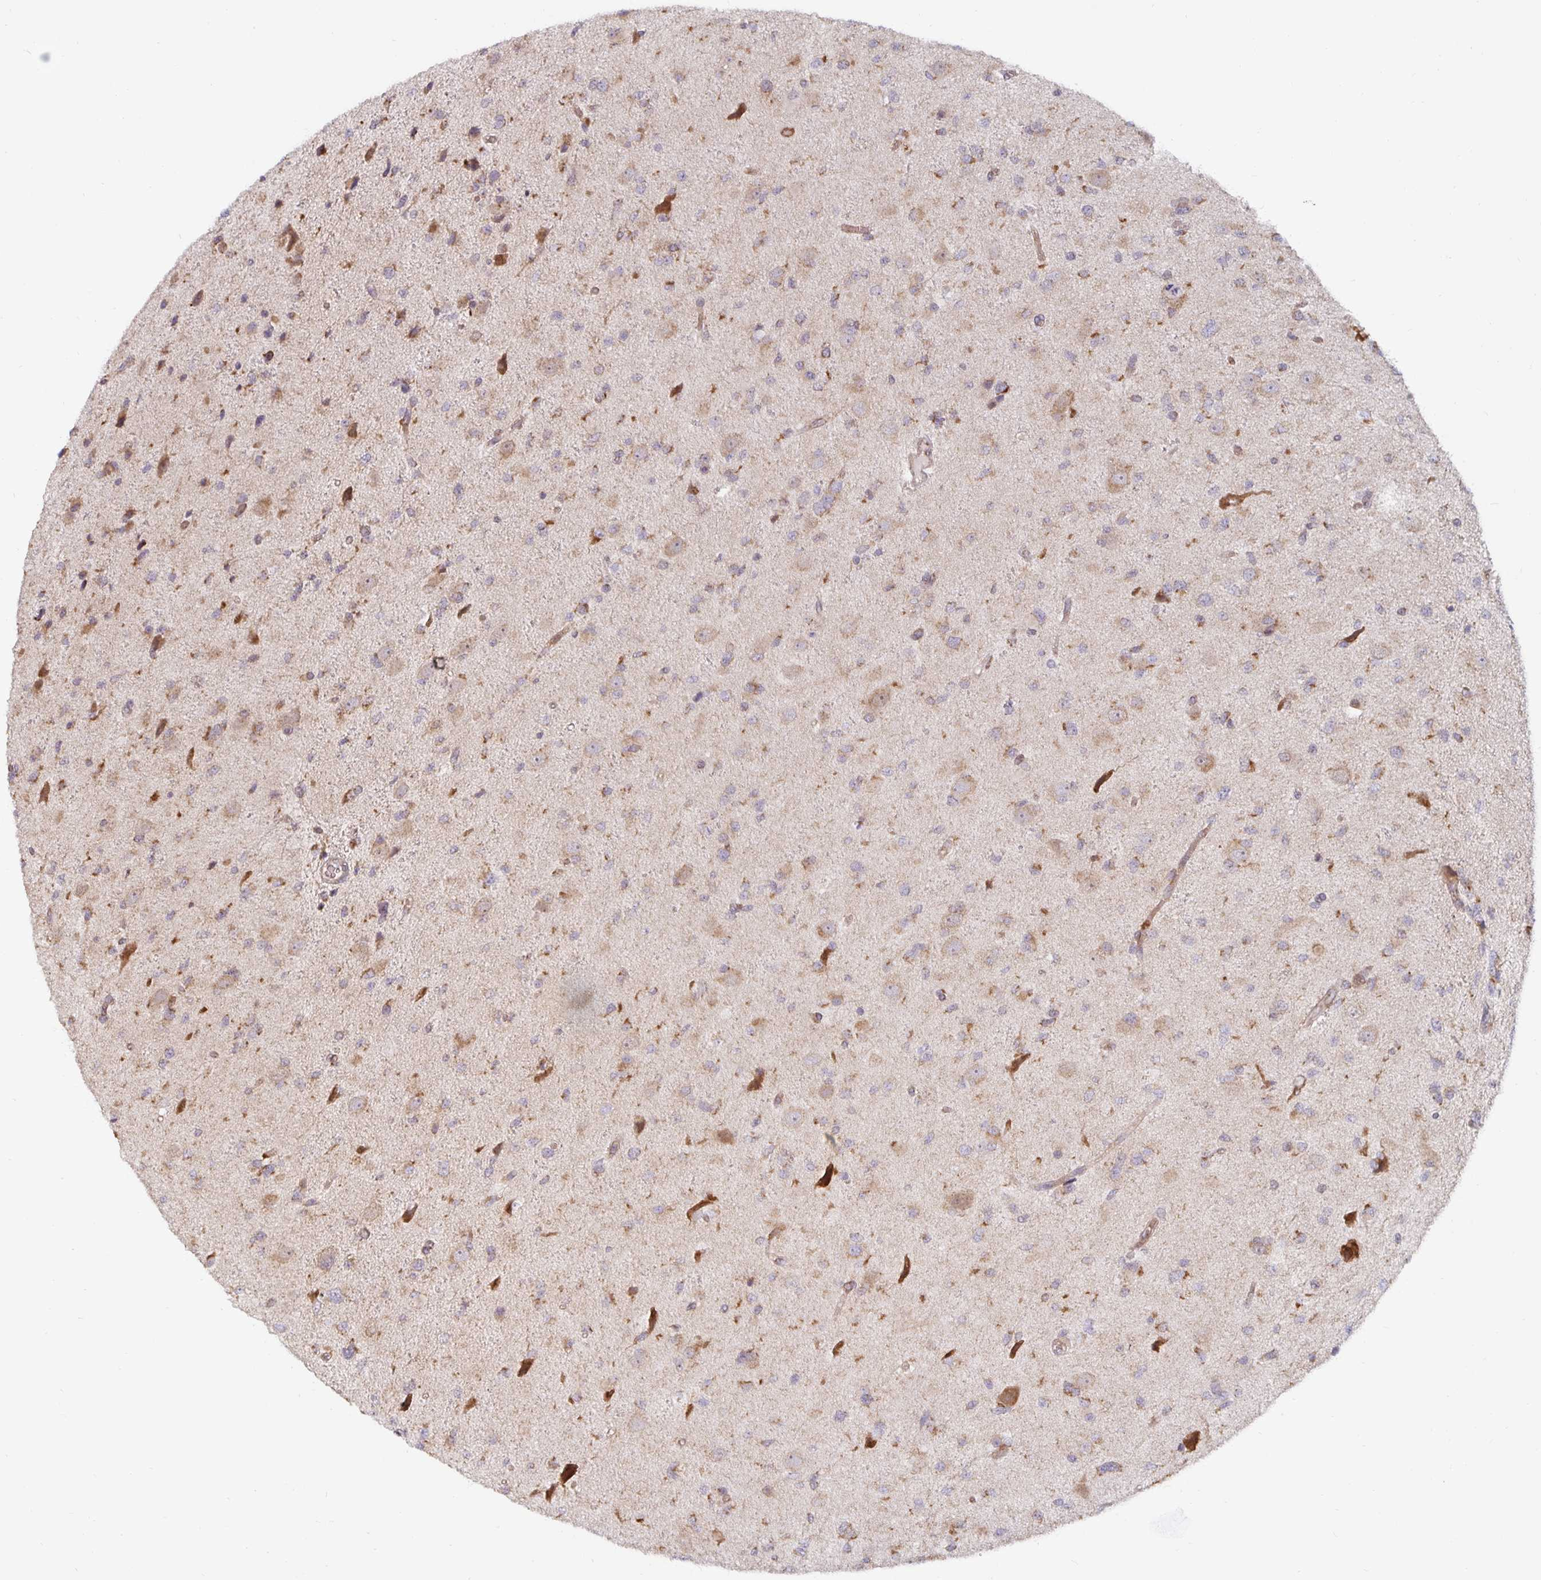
{"staining": {"intensity": "weak", "quantity": "25%-75%", "location": "cytoplasmic/membranous"}, "tissue": "glioma", "cell_type": "Tumor cells", "image_type": "cancer", "snomed": [{"axis": "morphology", "description": "Glioma, malignant, Low grade"}, {"axis": "topography", "description": "Brain"}], "caption": "Glioma was stained to show a protein in brown. There is low levels of weak cytoplasmic/membranous positivity in approximately 25%-75% of tumor cells.", "gene": "MRPL28", "patient": {"sex": "female", "age": 32}}